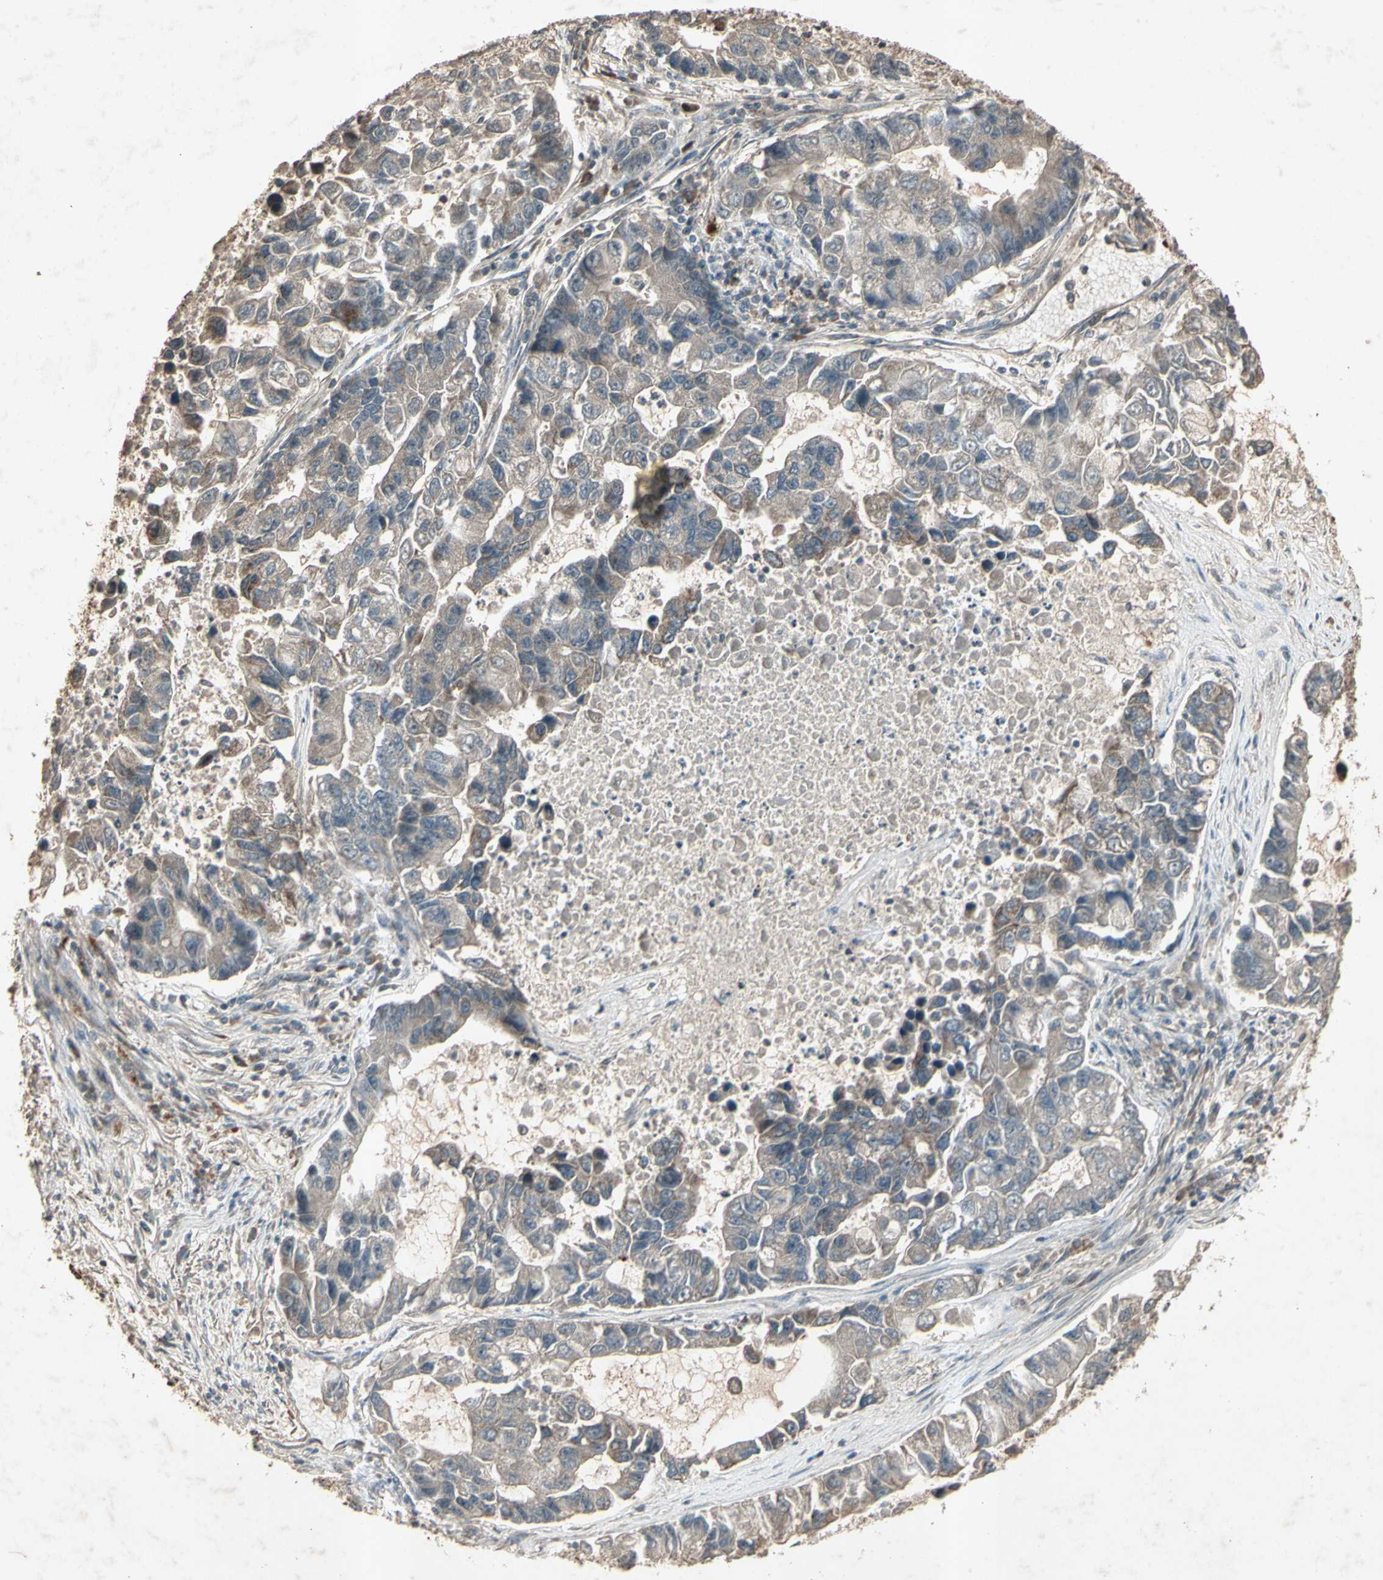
{"staining": {"intensity": "weak", "quantity": "25%-75%", "location": "cytoplasmic/membranous"}, "tissue": "lung cancer", "cell_type": "Tumor cells", "image_type": "cancer", "snomed": [{"axis": "morphology", "description": "Adenocarcinoma, NOS"}, {"axis": "topography", "description": "Lung"}], "caption": "Weak cytoplasmic/membranous protein expression is present in about 25%-75% of tumor cells in lung cancer. (Brightfield microscopy of DAB IHC at high magnification).", "gene": "AP1G1", "patient": {"sex": "female", "age": 51}}